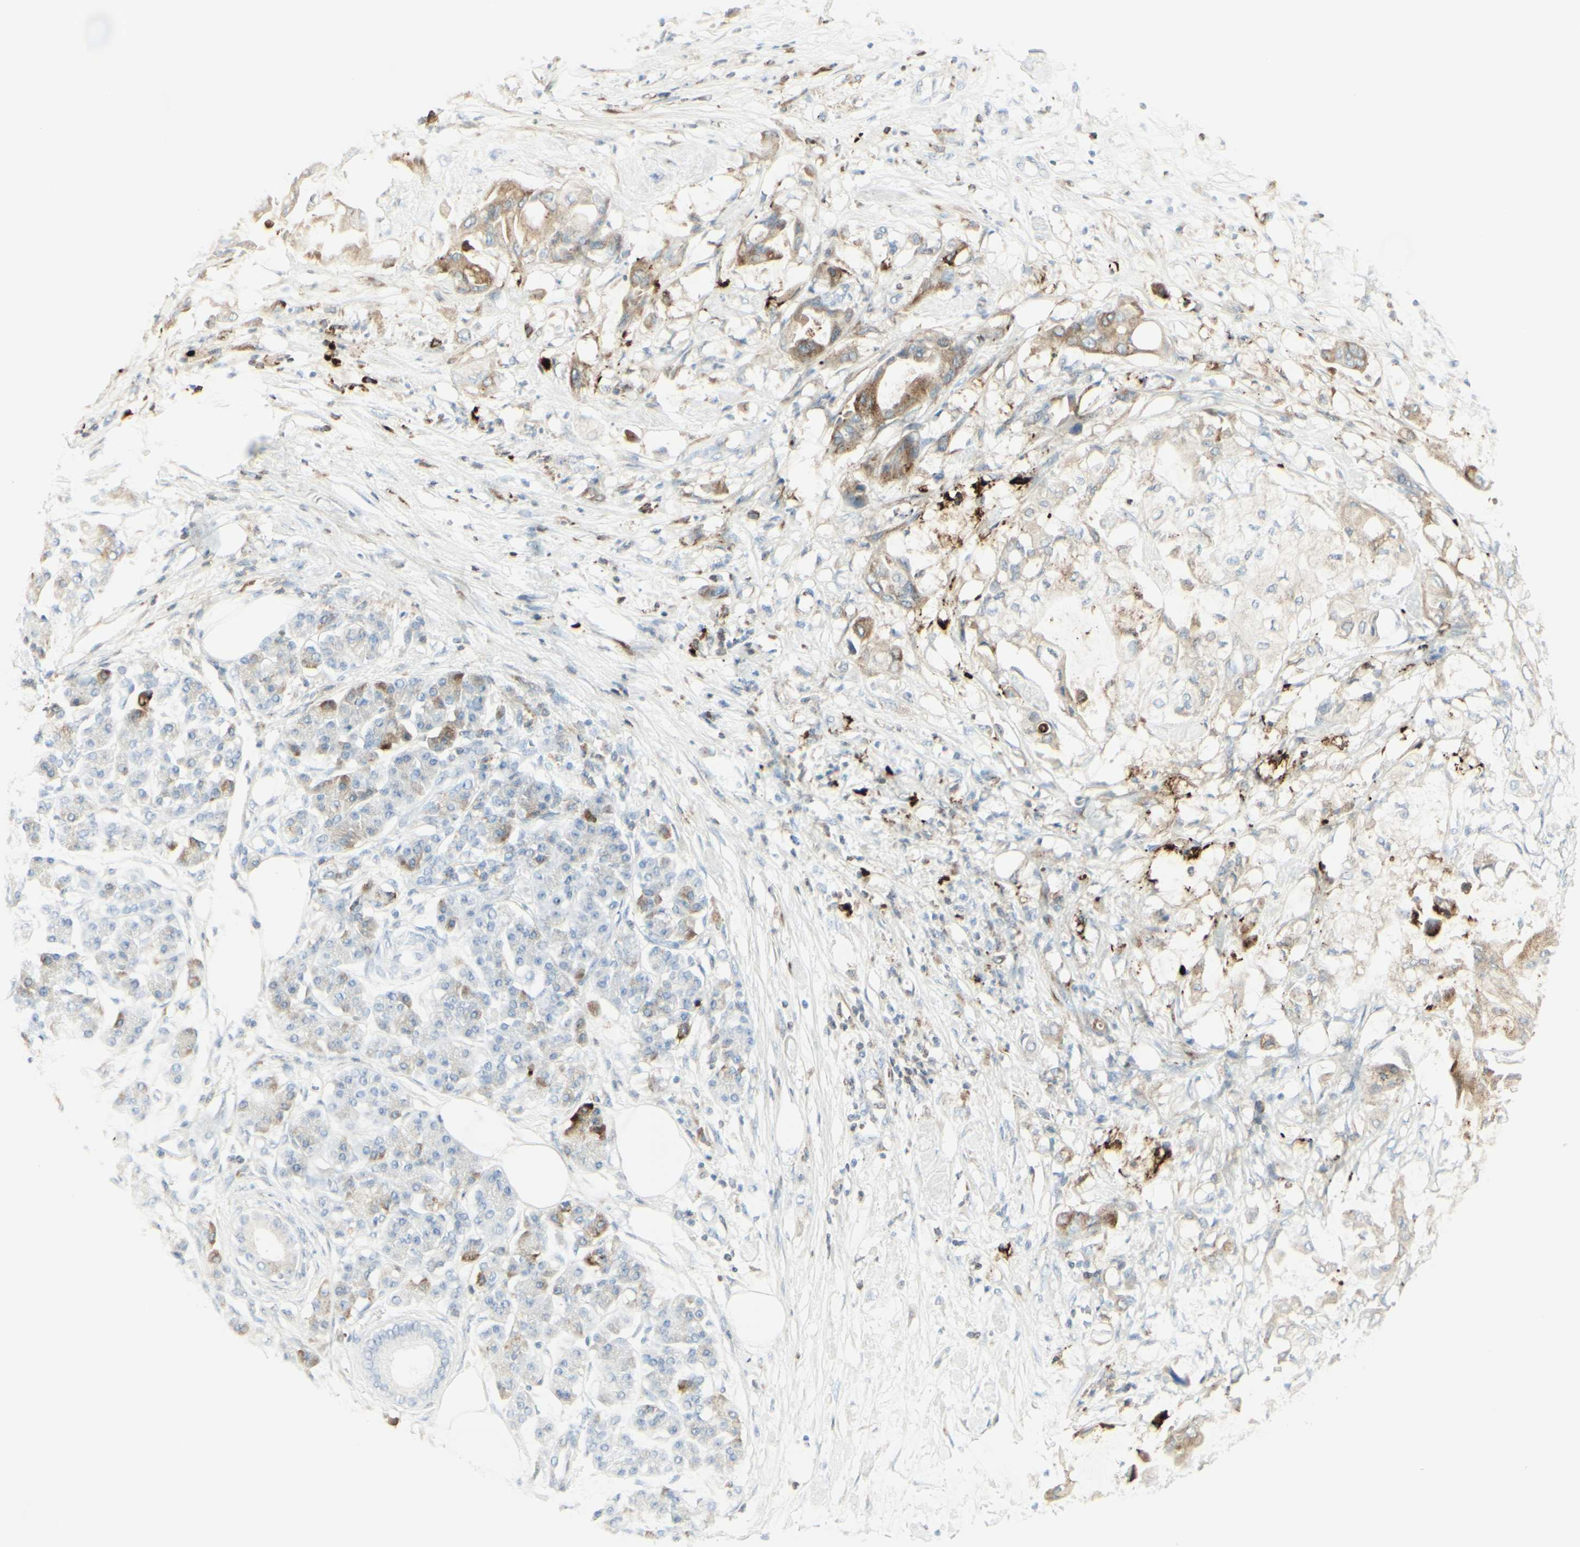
{"staining": {"intensity": "moderate", "quantity": ">75%", "location": "cytoplasmic/membranous"}, "tissue": "pancreatic cancer", "cell_type": "Tumor cells", "image_type": "cancer", "snomed": [{"axis": "morphology", "description": "Adenocarcinoma, NOS"}, {"axis": "morphology", "description": "Adenocarcinoma, metastatic, NOS"}, {"axis": "topography", "description": "Lymph node"}, {"axis": "topography", "description": "Pancreas"}, {"axis": "topography", "description": "Duodenum"}], "caption": "Immunohistochemistry of human pancreatic metastatic adenocarcinoma exhibits medium levels of moderate cytoplasmic/membranous positivity in approximately >75% of tumor cells.", "gene": "MDK", "patient": {"sex": "female", "age": 64}}